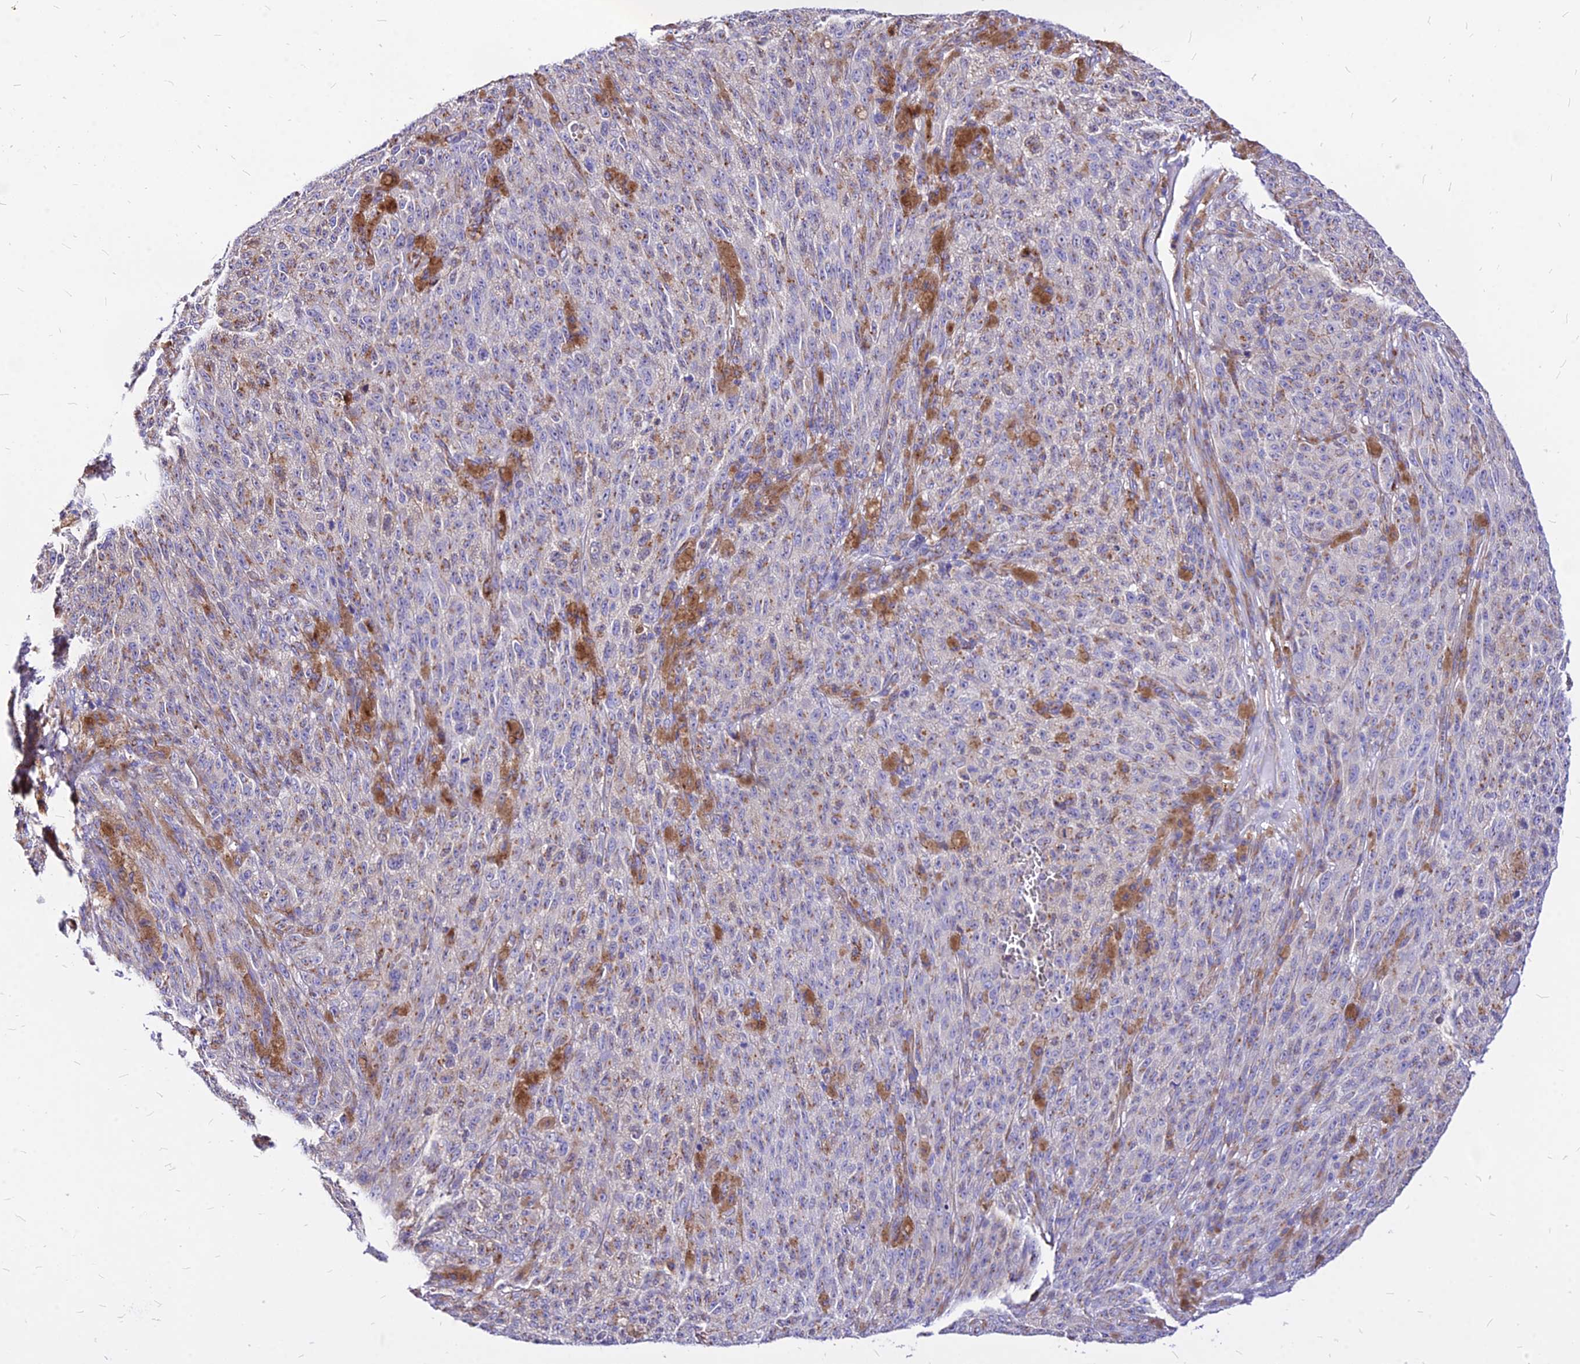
{"staining": {"intensity": "negative", "quantity": "none", "location": "none"}, "tissue": "melanoma", "cell_type": "Tumor cells", "image_type": "cancer", "snomed": [{"axis": "morphology", "description": "Malignant melanoma, NOS"}, {"axis": "topography", "description": "Skin"}], "caption": "Tumor cells are negative for protein expression in human melanoma.", "gene": "MRPL3", "patient": {"sex": "female", "age": 82}}